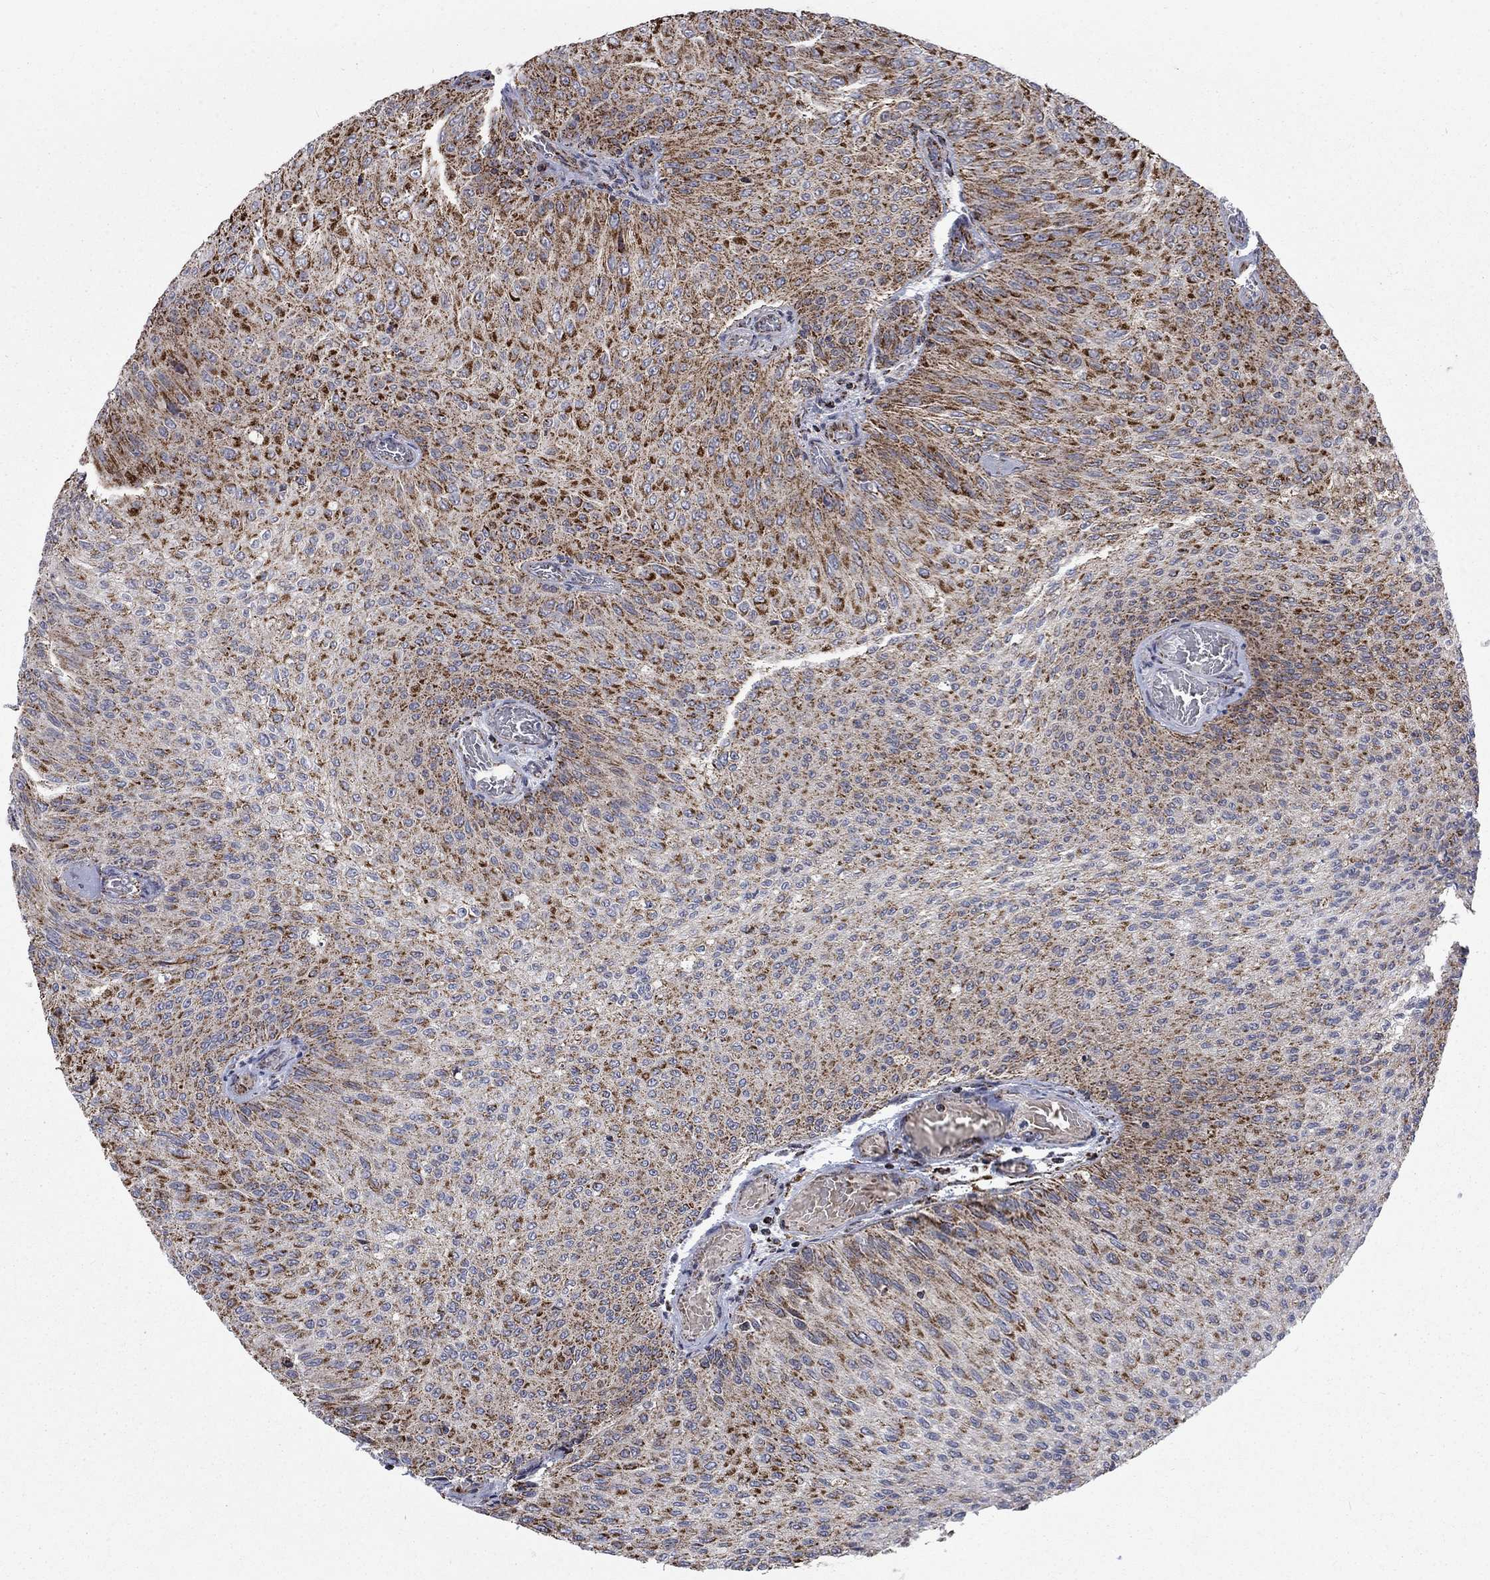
{"staining": {"intensity": "strong", "quantity": "25%-75%", "location": "cytoplasmic/membranous"}, "tissue": "urothelial cancer", "cell_type": "Tumor cells", "image_type": "cancer", "snomed": [{"axis": "morphology", "description": "Urothelial carcinoma, Low grade"}, {"axis": "topography", "description": "Ureter, NOS"}, {"axis": "topography", "description": "Urinary bladder"}], "caption": "Protein staining of urothelial cancer tissue reveals strong cytoplasmic/membranous staining in about 25%-75% of tumor cells.", "gene": "MOAP1", "patient": {"sex": "male", "age": 78}}